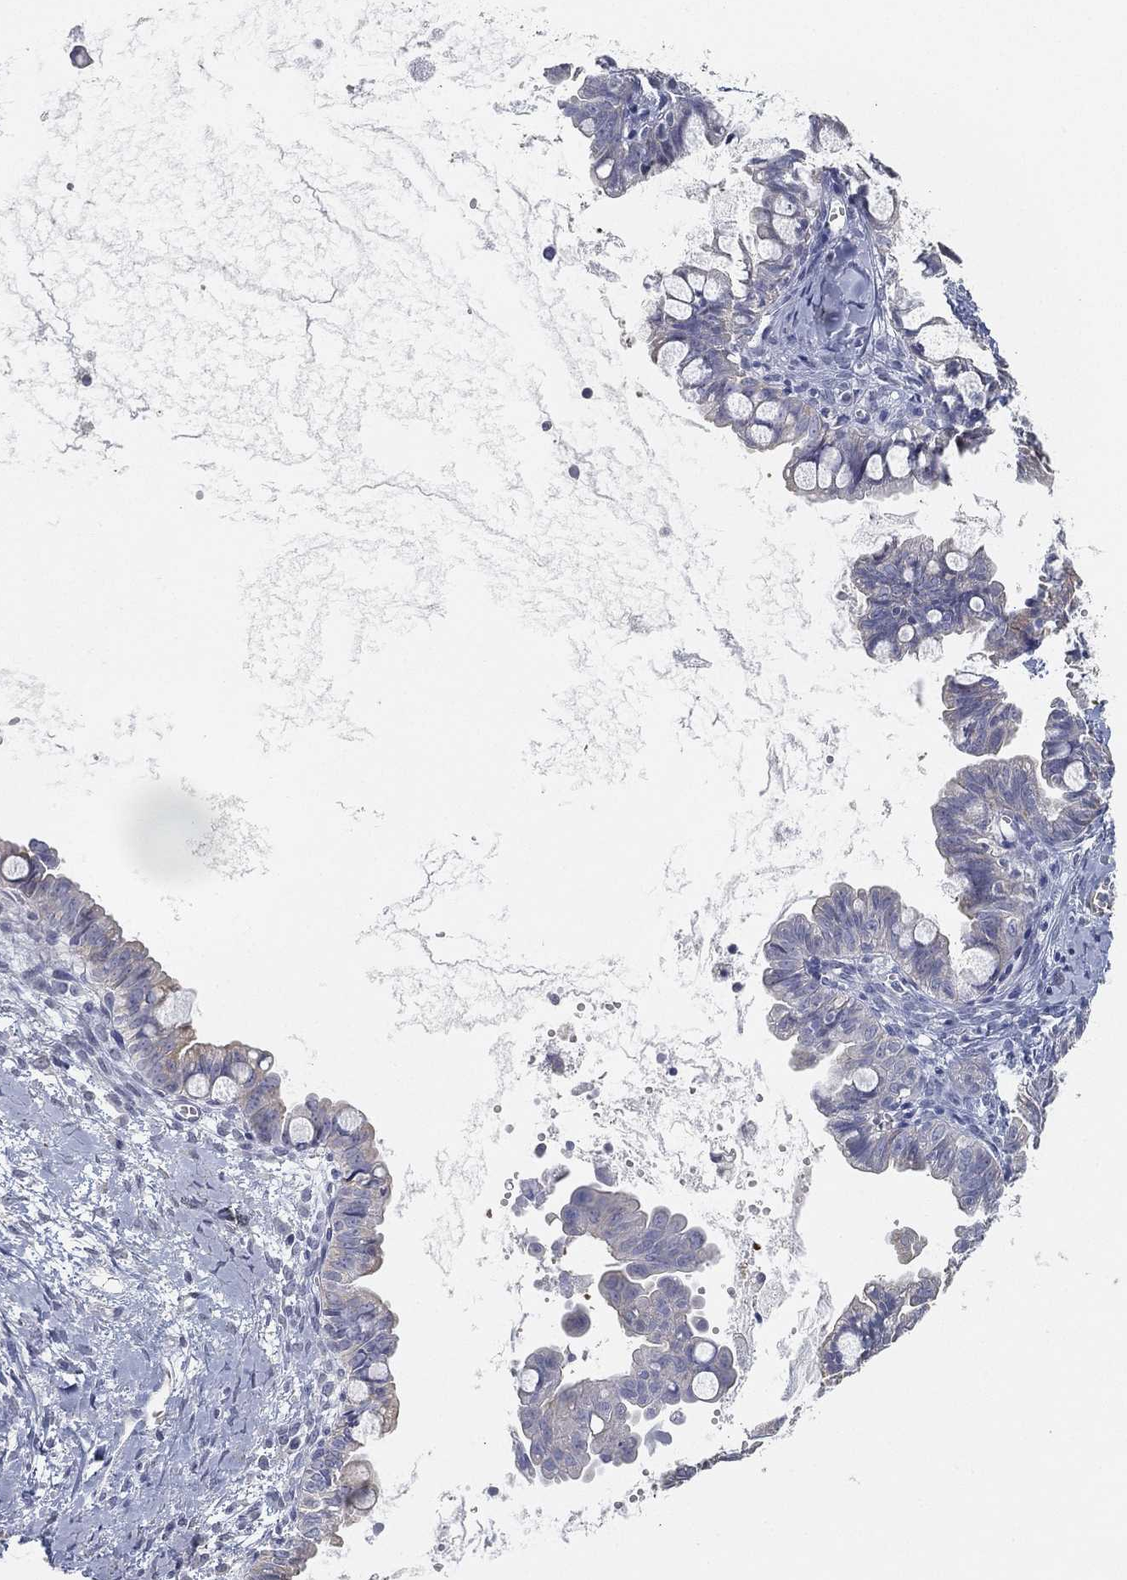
{"staining": {"intensity": "negative", "quantity": "none", "location": "none"}, "tissue": "ovarian cancer", "cell_type": "Tumor cells", "image_type": "cancer", "snomed": [{"axis": "morphology", "description": "Cystadenocarcinoma, mucinous, NOS"}, {"axis": "topography", "description": "Ovary"}], "caption": "IHC micrograph of human ovarian cancer stained for a protein (brown), which exhibits no staining in tumor cells.", "gene": "GPR61", "patient": {"sex": "female", "age": 63}}